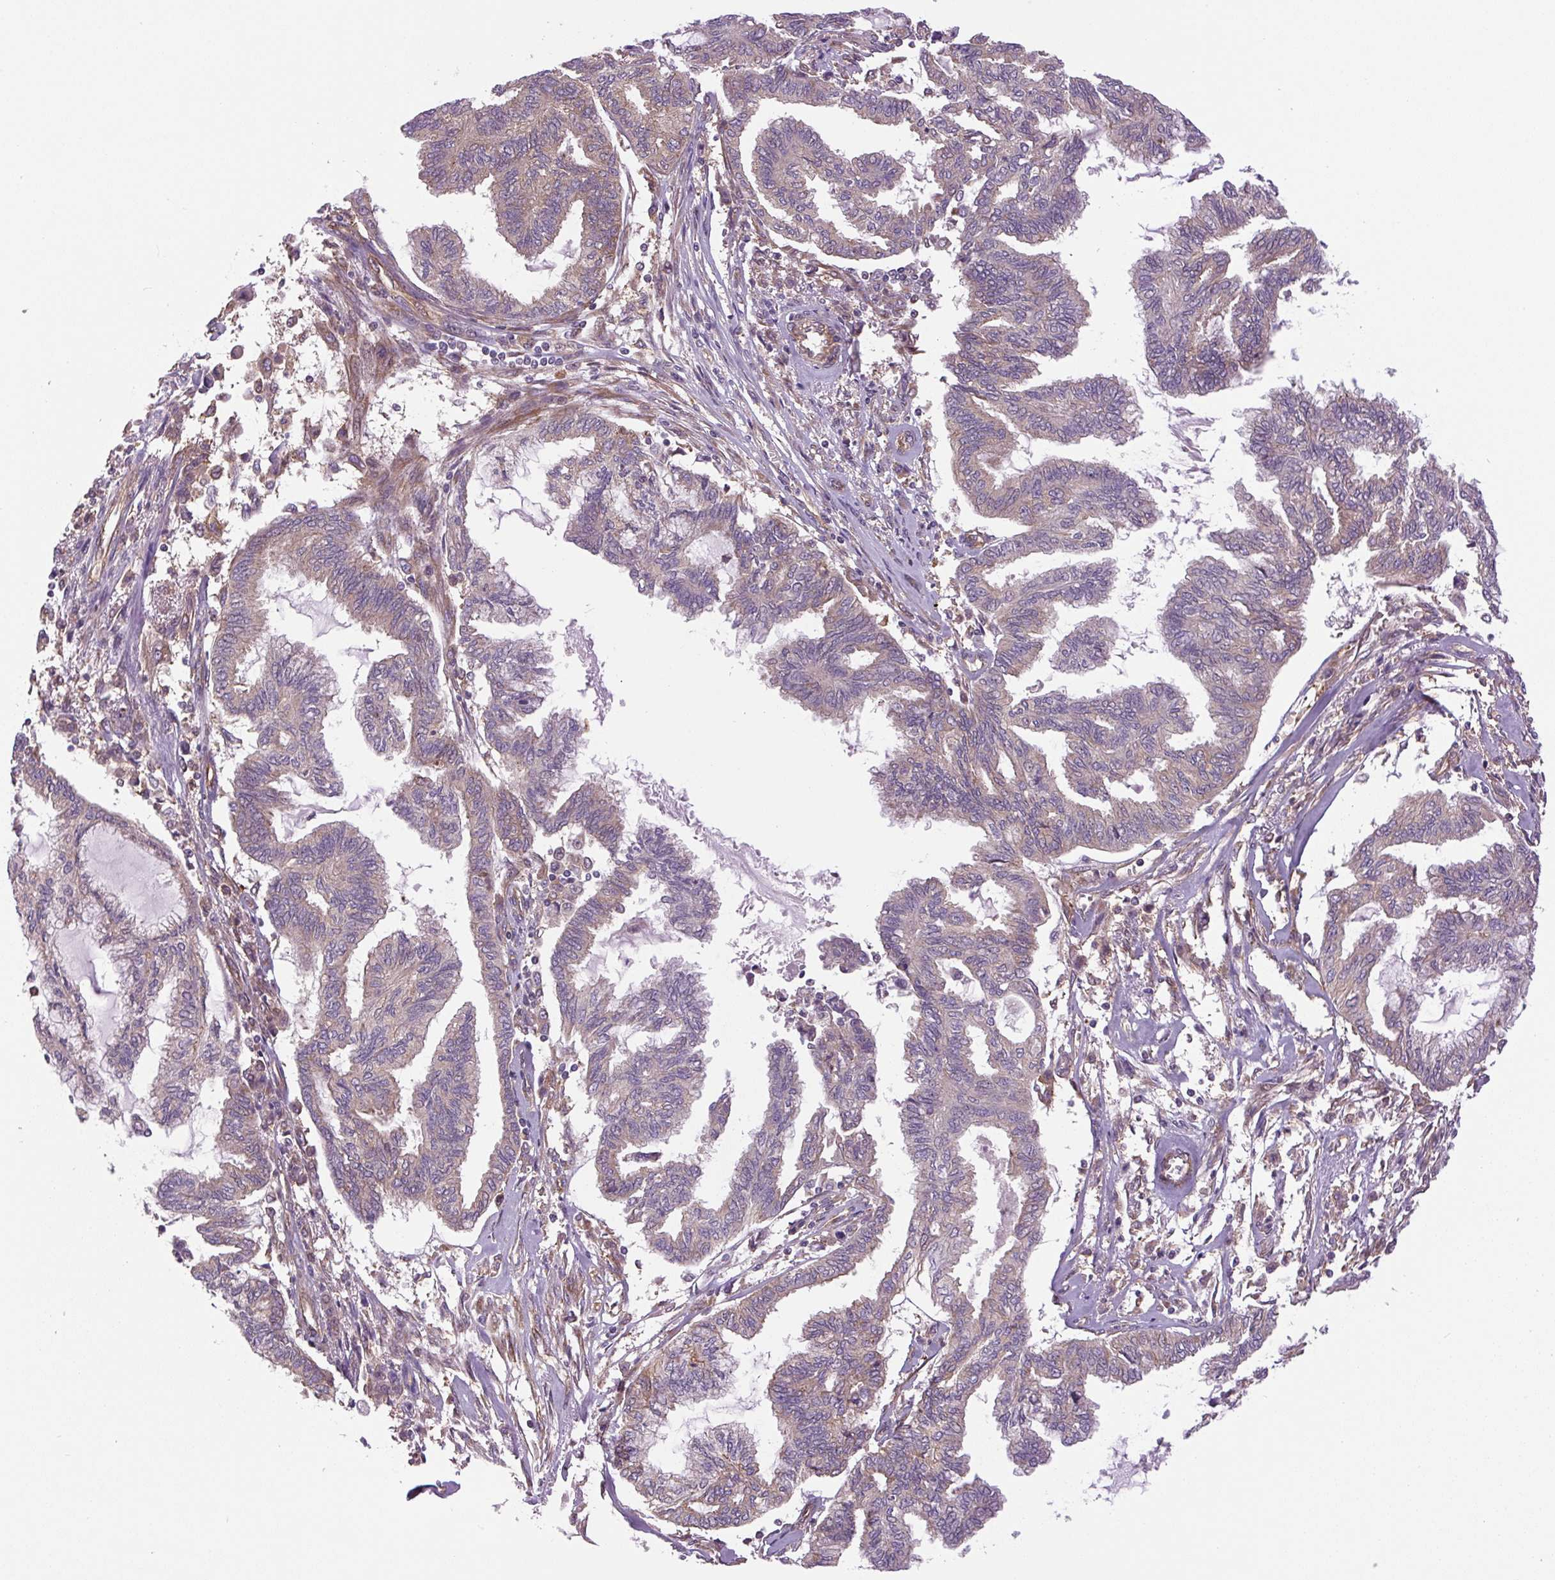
{"staining": {"intensity": "negative", "quantity": "none", "location": "none"}, "tissue": "endometrial cancer", "cell_type": "Tumor cells", "image_type": "cancer", "snomed": [{"axis": "morphology", "description": "Adenocarcinoma, NOS"}, {"axis": "topography", "description": "Endometrium"}], "caption": "Tumor cells are negative for brown protein staining in endometrial cancer (adenocarcinoma). (Stains: DAB (3,3'-diaminobenzidine) IHC with hematoxylin counter stain, Microscopy: brightfield microscopy at high magnification).", "gene": "SEPTIN10", "patient": {"sex": "female", "age": 86}}